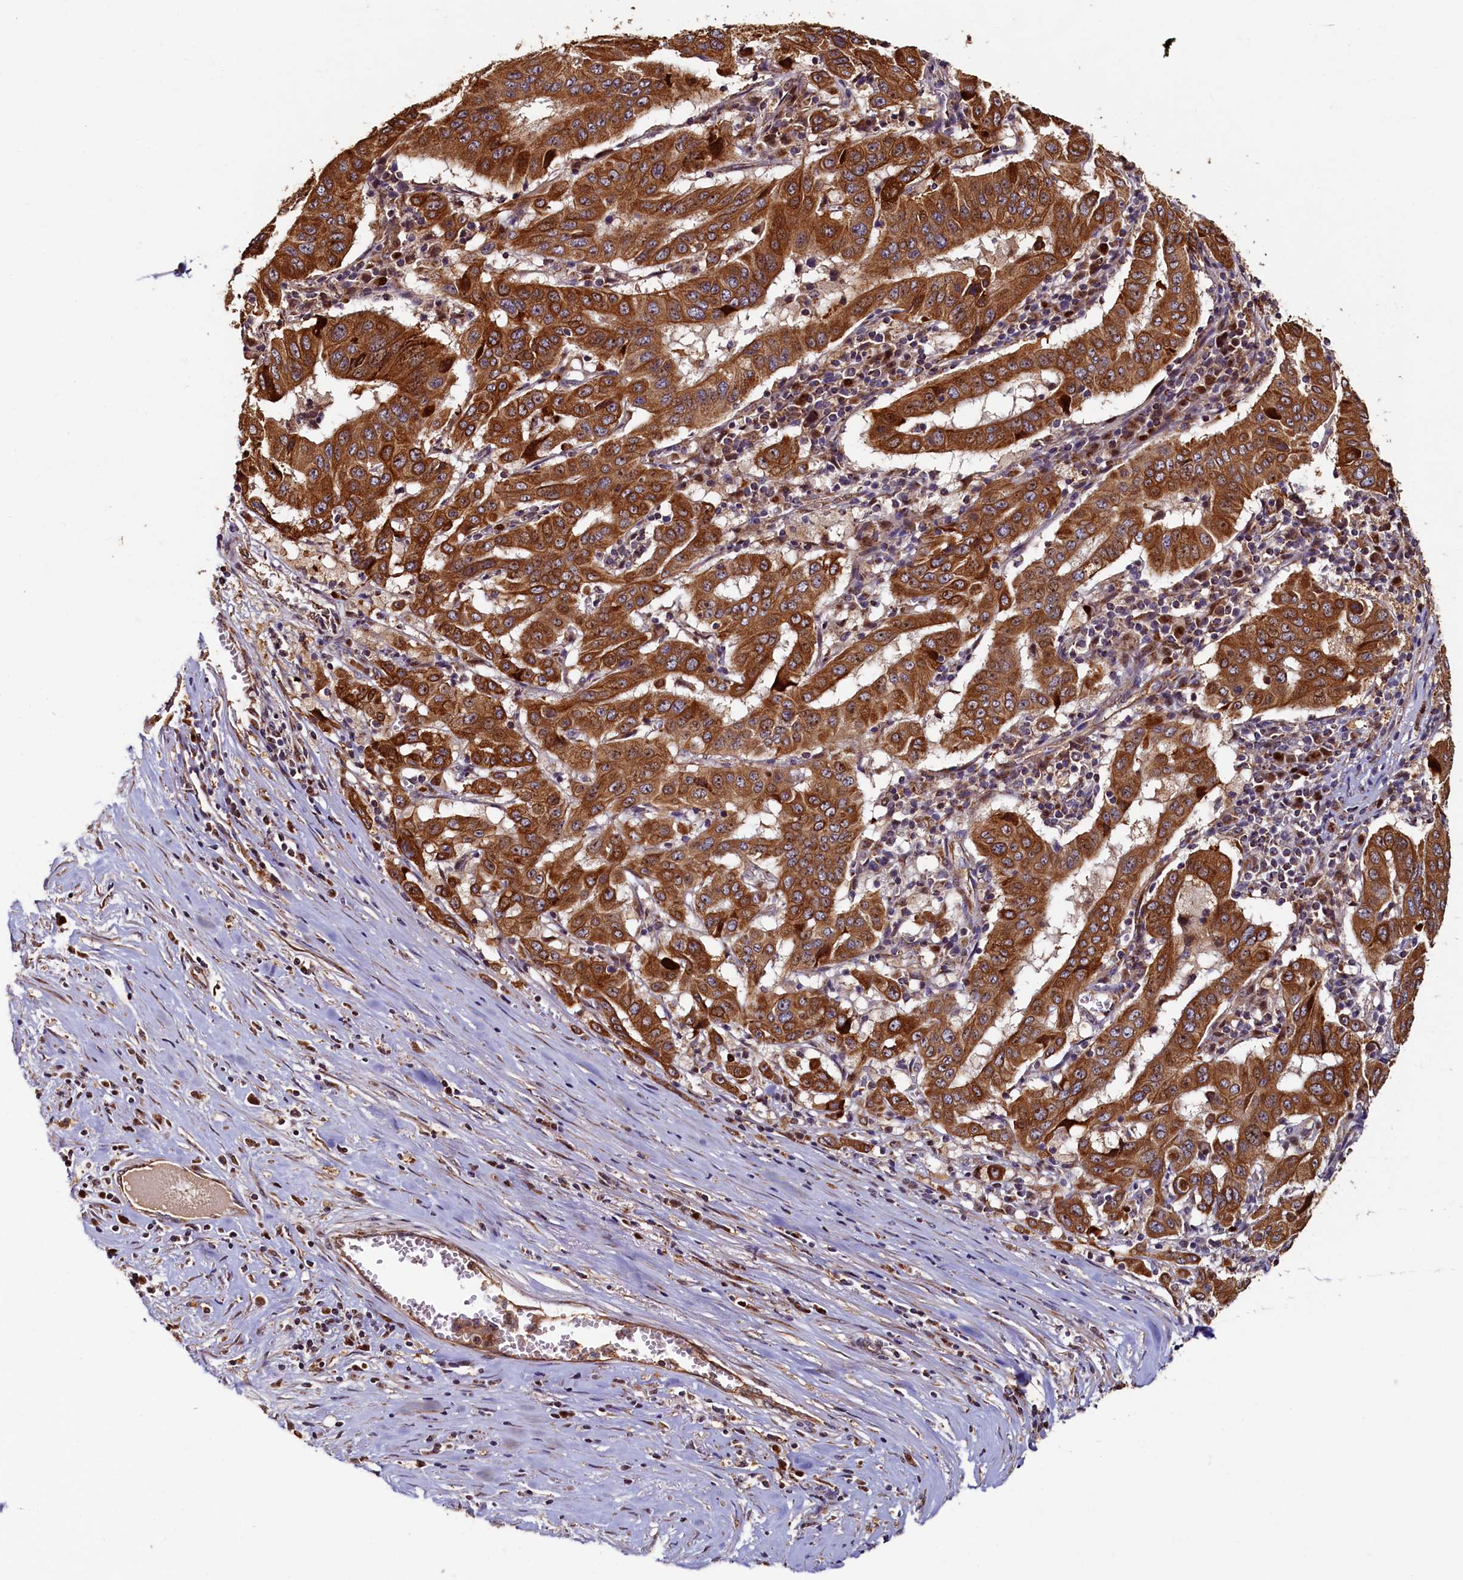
{"staining": {"intensity": "strong", "quantity": ">75%", "location": "cytoplasmic/membranous"}, "tissue": "pancreatic cancer", "cell_type": "Tumor cells", "image_type": "cancer", "snomed": [{"axis": "morphology", "description": "Adenocarcinoma, NOS"}, {"axis": "topography", "description": "Pancreas"}], "caption": "The immunohistochemical stain labels strong cytoplasmic/membranous positivity in tumor cells of pancreatic adenocarcinoma tissue.", "gene": "NCKAP5L", "patient": {"sex": "male", "age": 63}}